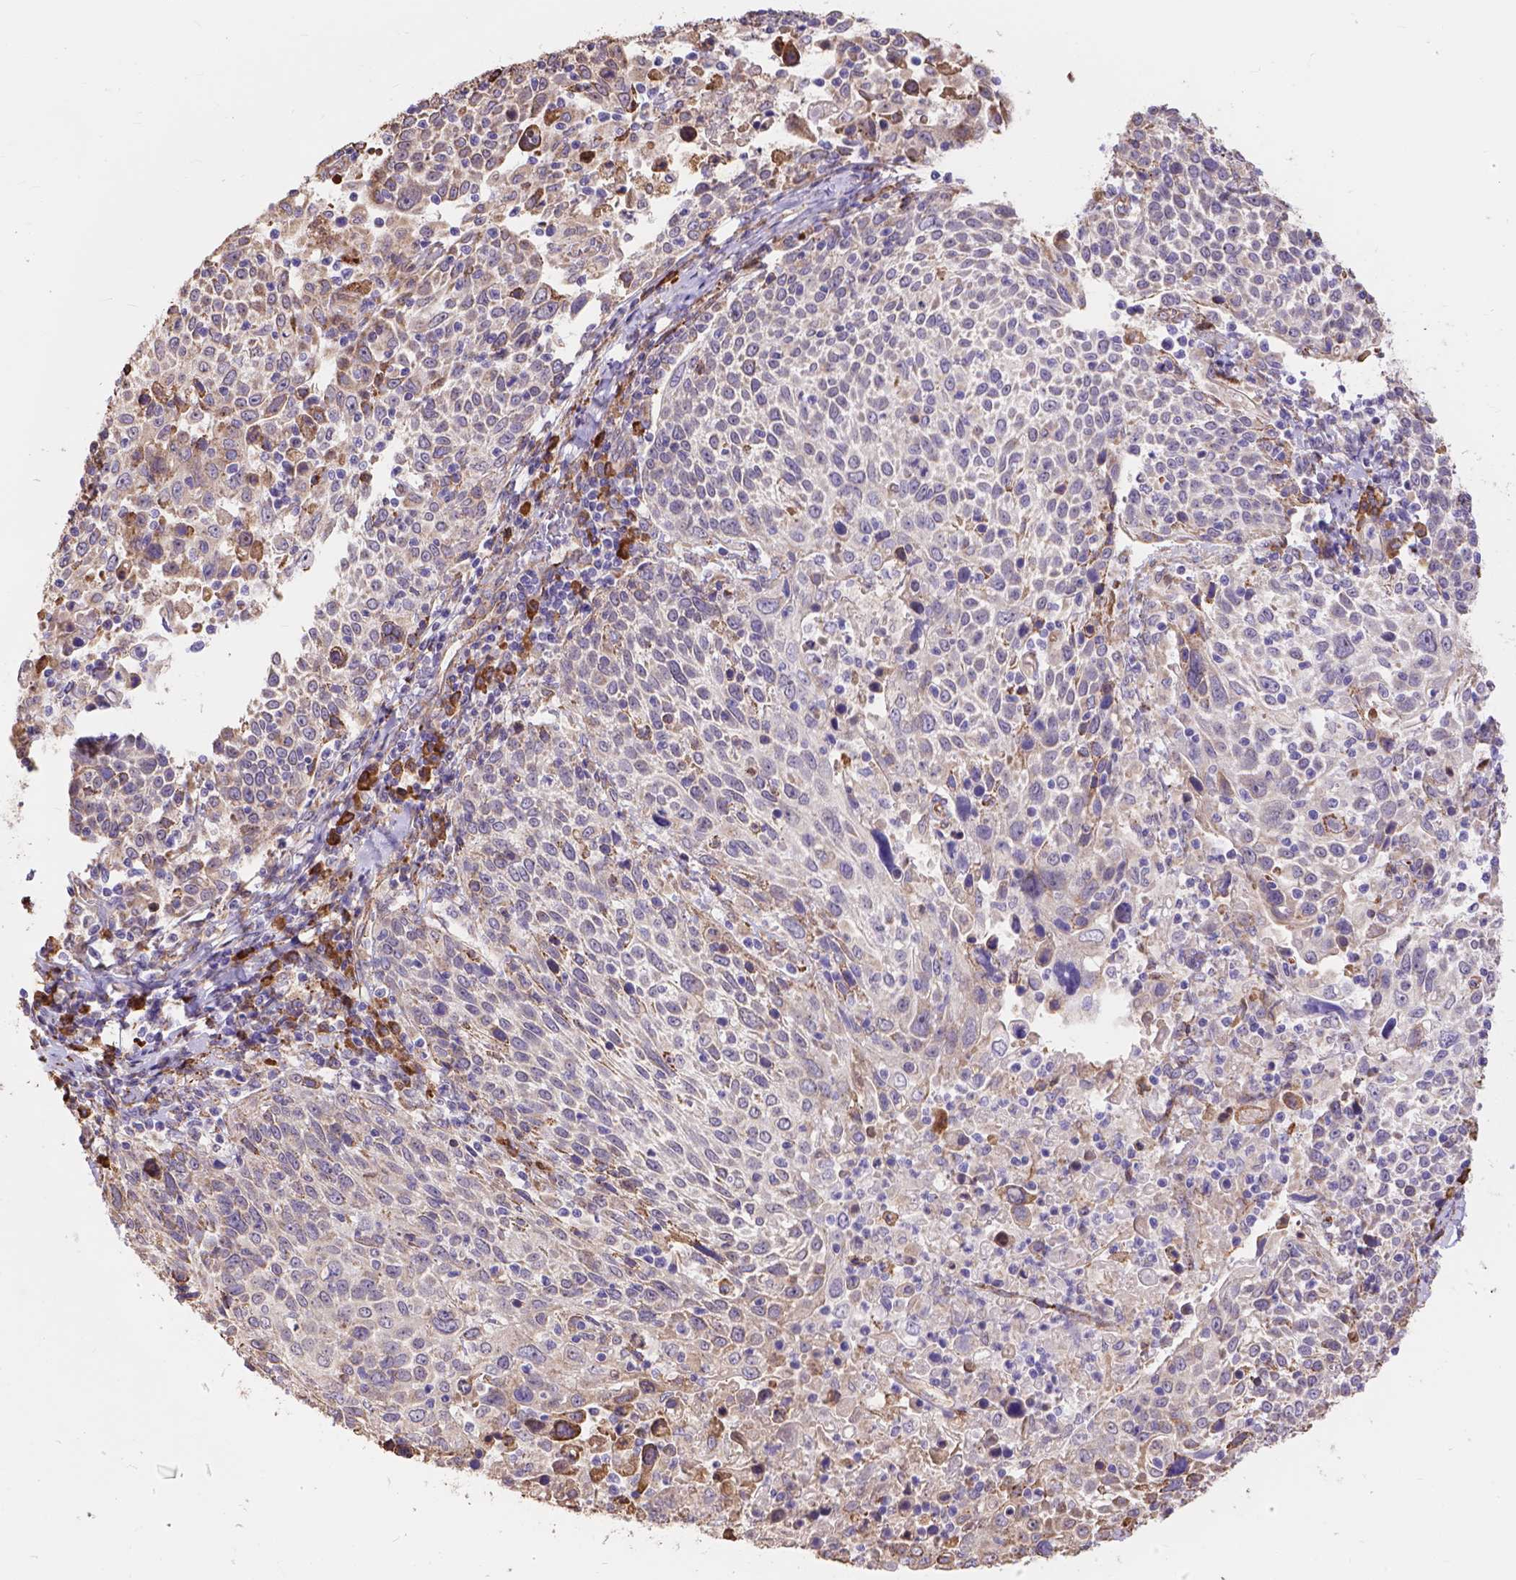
{"staining": {"intensity": "negative", "quantity": "none", "location": "none"}, "tissue": "cervical cancer", "cell_type": "Tumor cells", "image_type": "cancer", "snomed": [{"axis": "morphology", "description": "Squamous cell carcinoma, NOS"}, {"axis": "topography", "description": "Cervix"}], "caption": "High magnification brightfield microscopy of cervical squamous cell carcinoma stained with DAB (3,3'-diaminobenzidine) (brown) and counterstained with hematoxylin (blue): tumor cells show no significant positivity. (Brightfield microscopy of DAB IHC at high magnification).", "gene": "IPO11", "patient": {"sex": "female", "age": 61}}